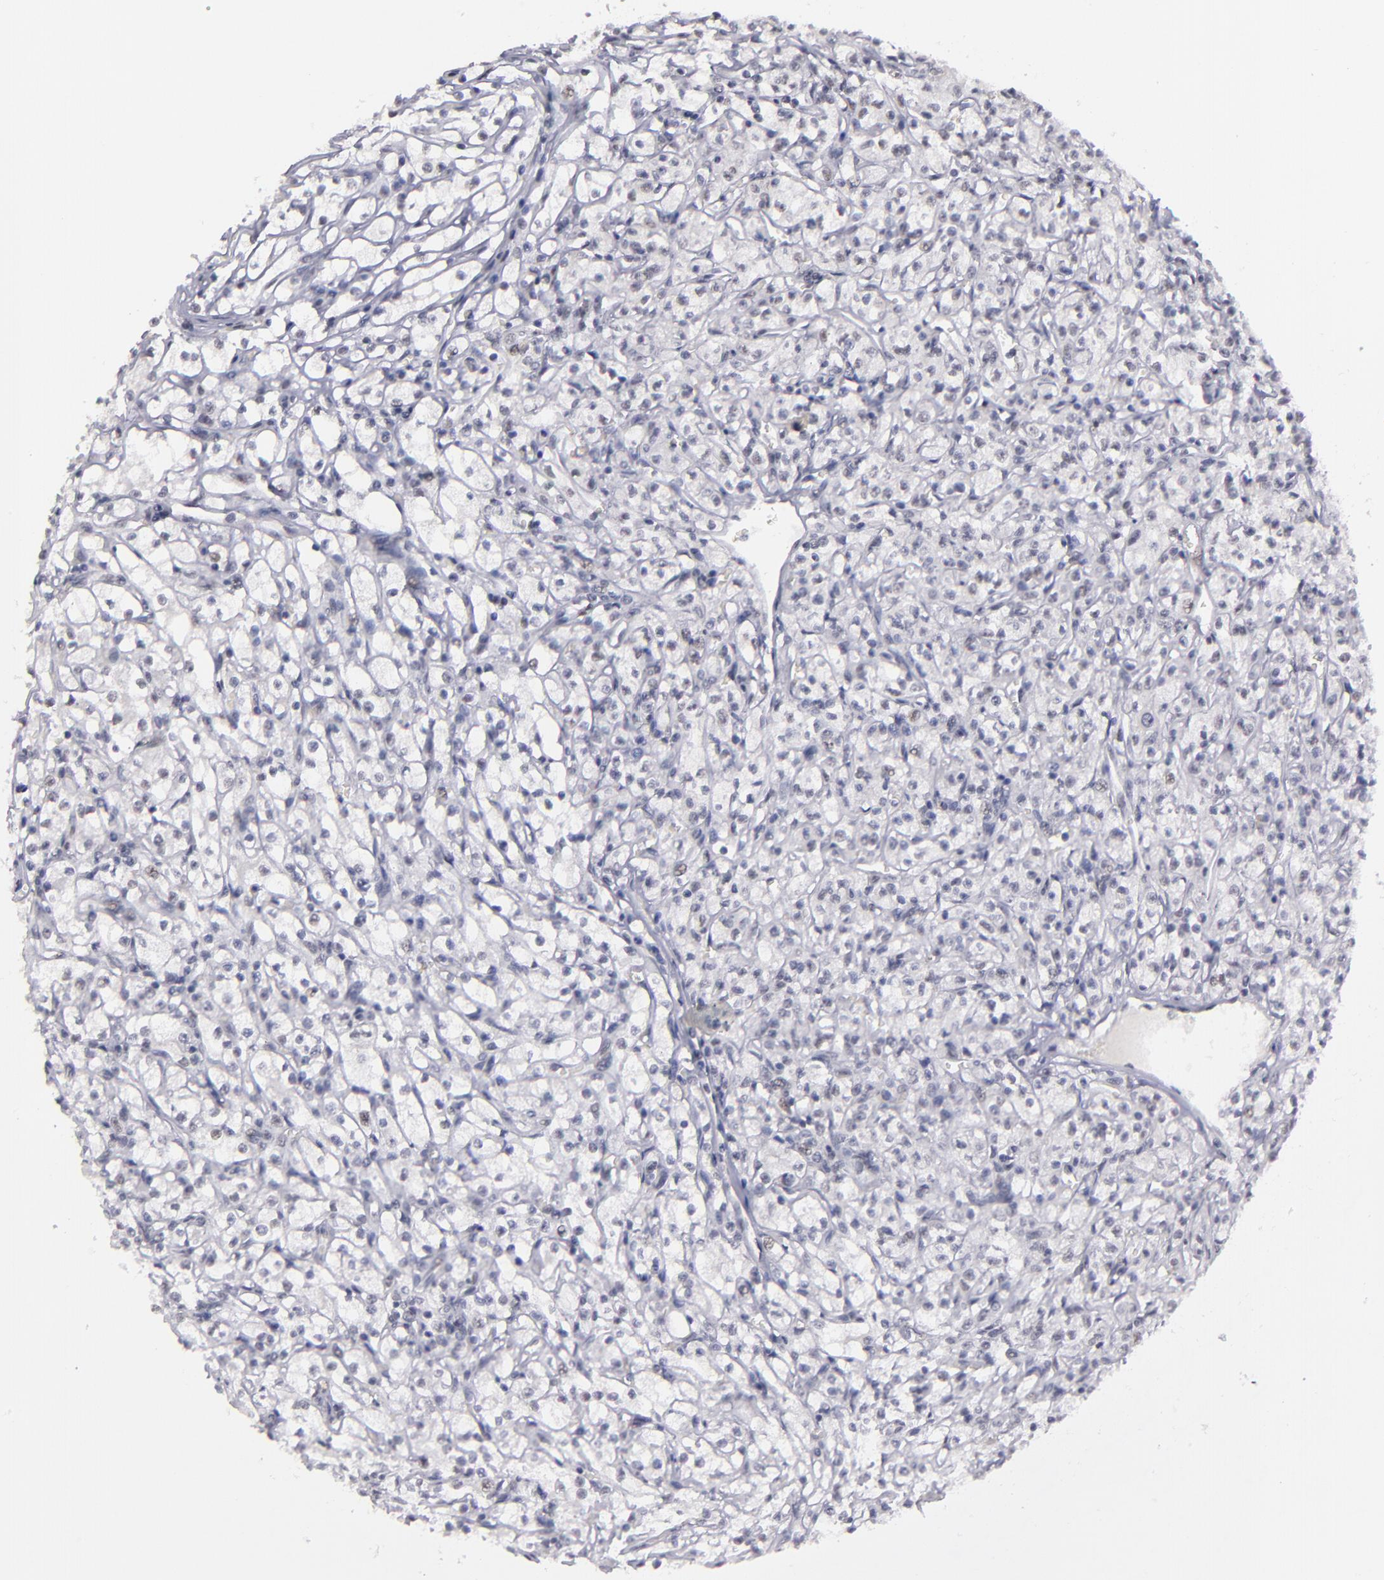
{"staining": {"intensity": "weak", "quantity": "<25%", "location": "nuclear"}, "tissue": "renal cancer", "cell_type": "Tumor cells", "image_type": "cancer", "snomed": [{"axis": "morphology", "description": "Adenocarcinoma, NOS"}, {"axis": "topography", "description": "Kidney"}], "caption": "The image shows no staining of tumor cells in adenocarcinoma (renal).", "gene": "OTUB2", "patient": {"sex": "male", "age": 61}}